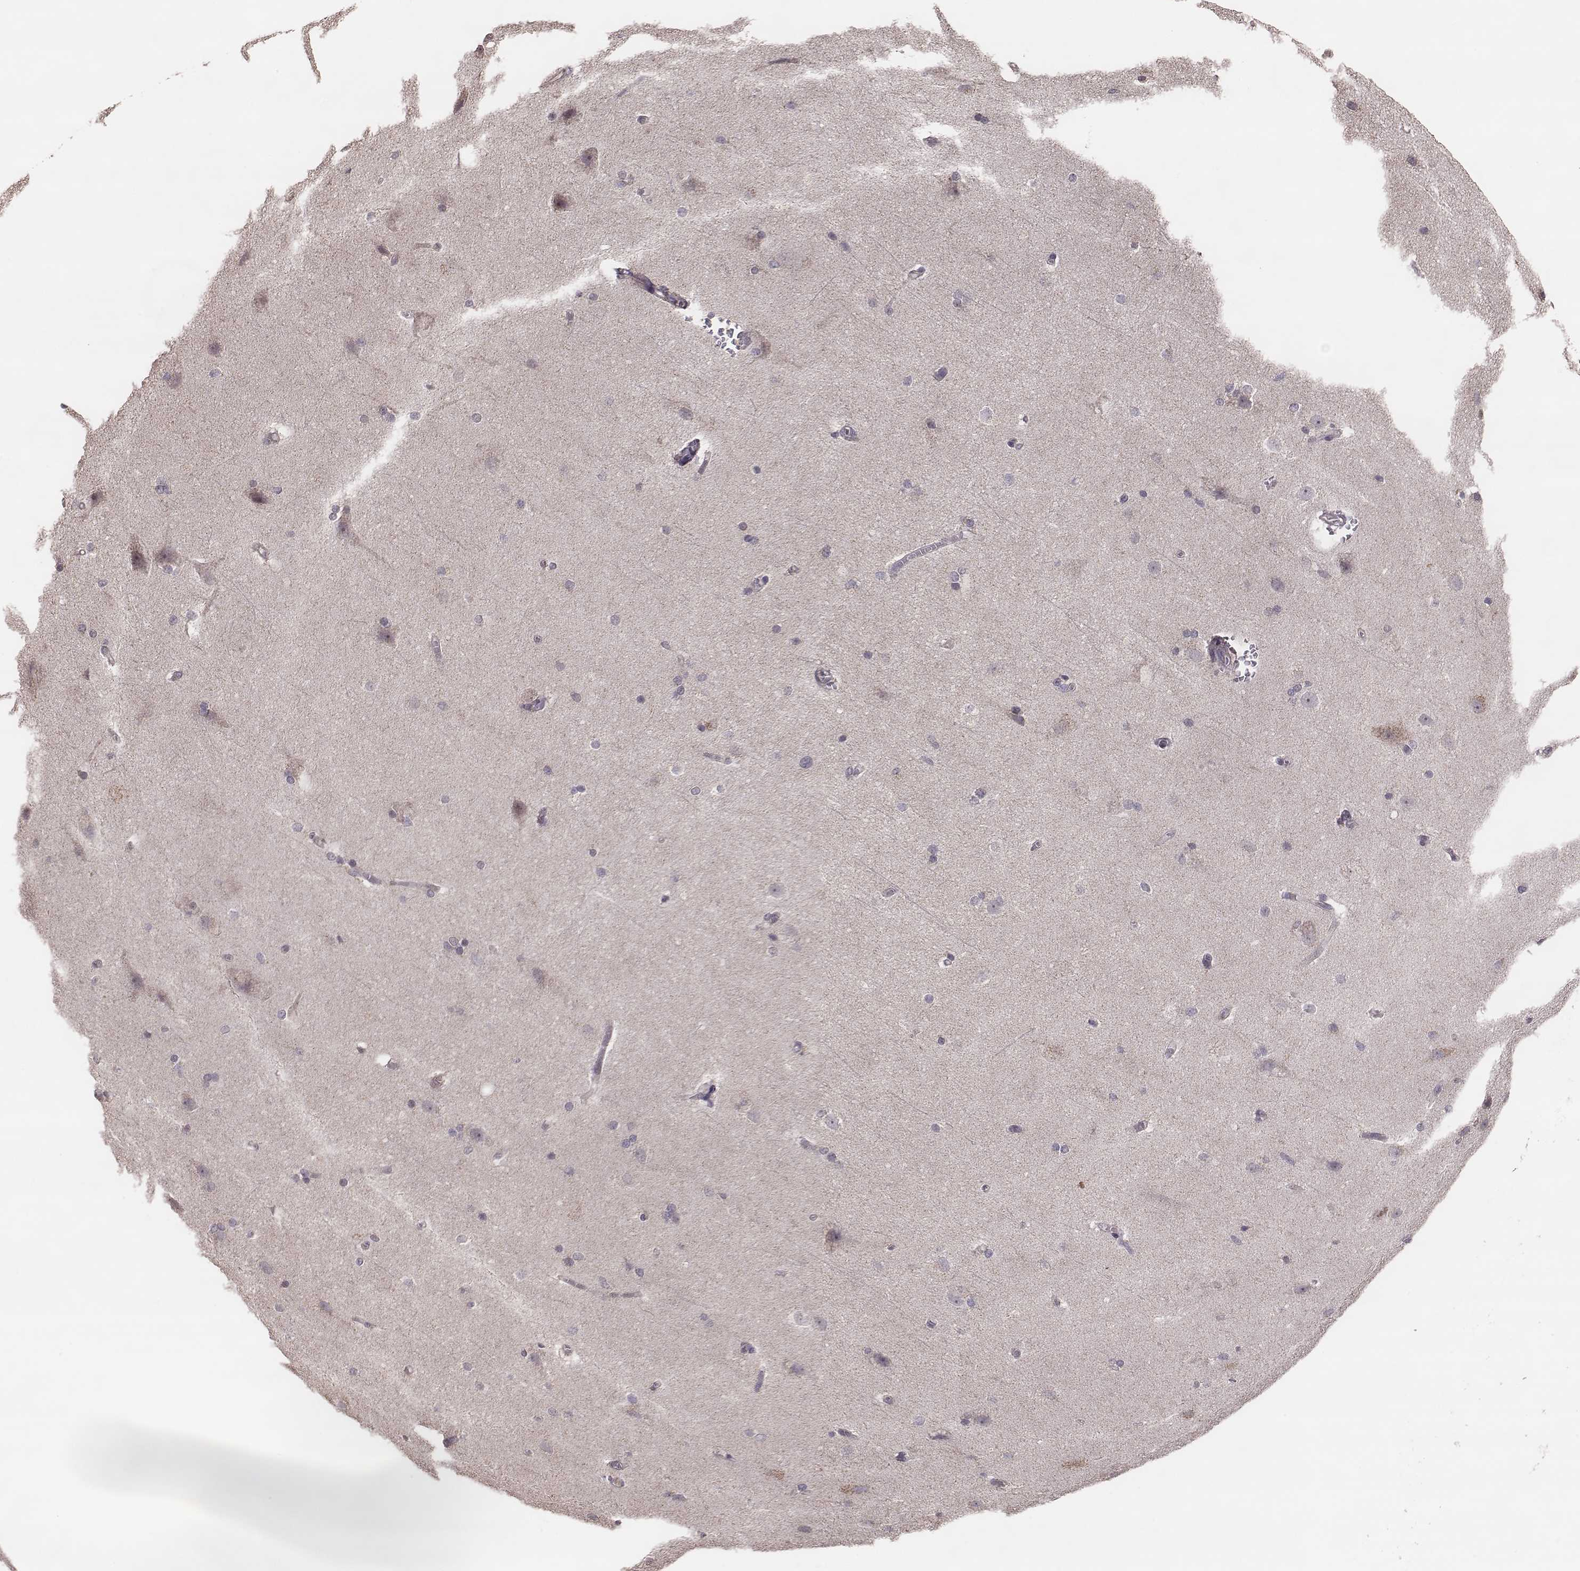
{"staining": {"intensity": "negative", "quantity": "none", "location": "none"}, "tissue": "hippocampus", "cell_type": "Glial cells", "image_type": "normal", "snomed": [{"axis": "morphology", "description": "Normal tissue, NOS"}, {"axis": "topography", "description": "Cerebral cortex"}, {"axis": "topography", "description": "Hippocampus"}], "caption": "IHC of normal human hippocampus exhibits no staining in glial cells. Nuclei are stained in blue.", "gene": "HAVCR1", "patient": {"sex": "female", "age": 19}}